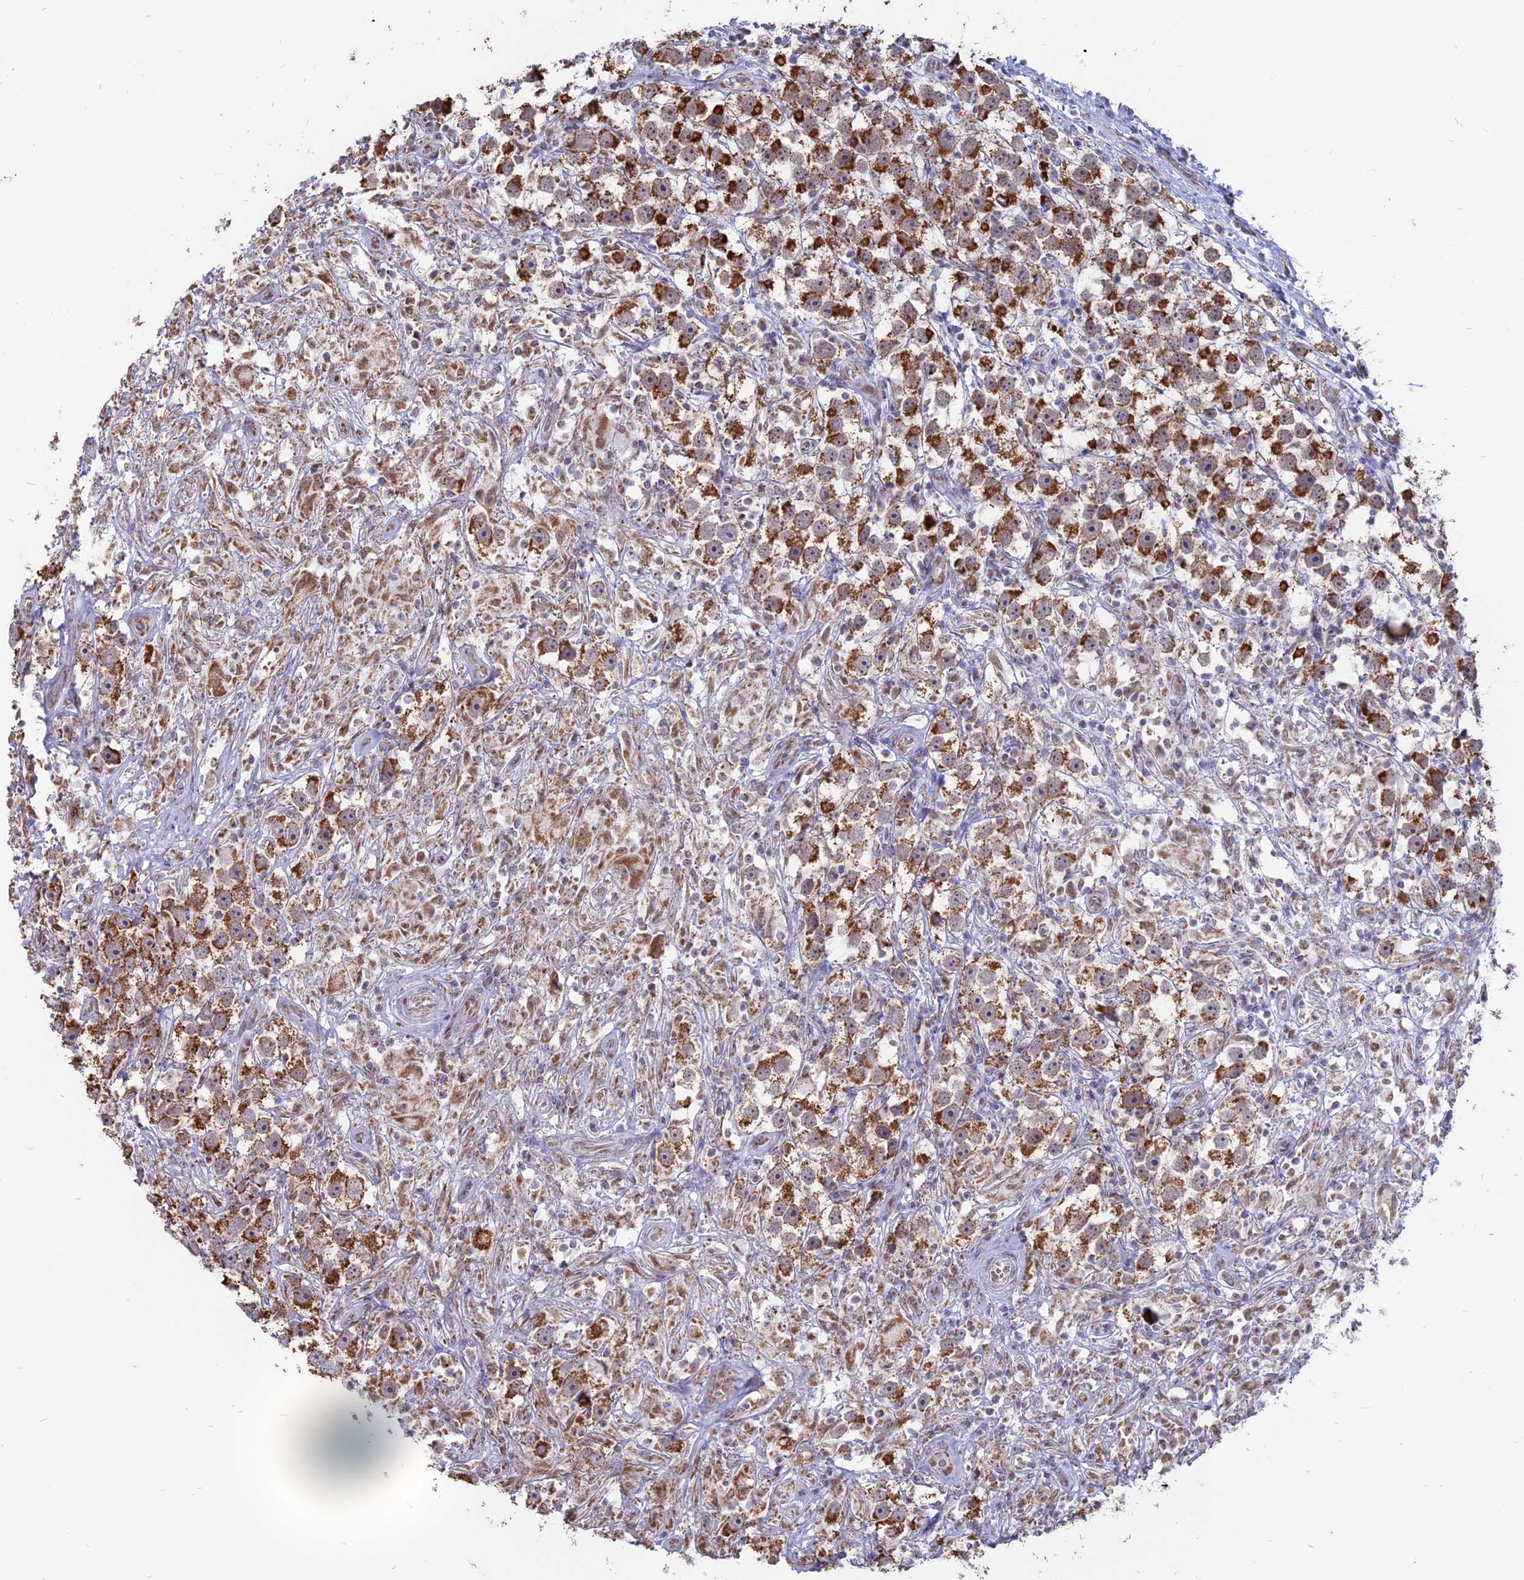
{"staining": {"intensity": "strong", "quantity": ">75%", "location": "cytoplasmic/membranous"}, "tissue": "testis cancer", "cell_type": "Tumor cells", "image_type": "cancer", "snomed": [{"axis": "morphology", "description": "Seminoma, NOS"}, {"axis": "topography", "description": "Testis"}], "caption": "Immunohistochemical staining of human testis seminoma demonstrates high levels of strong cytoplasmic/membranous protein staining in approximately >75% of tumor cells.", "gene": "ARHGAP40", "patient": {"sex": "male", "age": 49}}